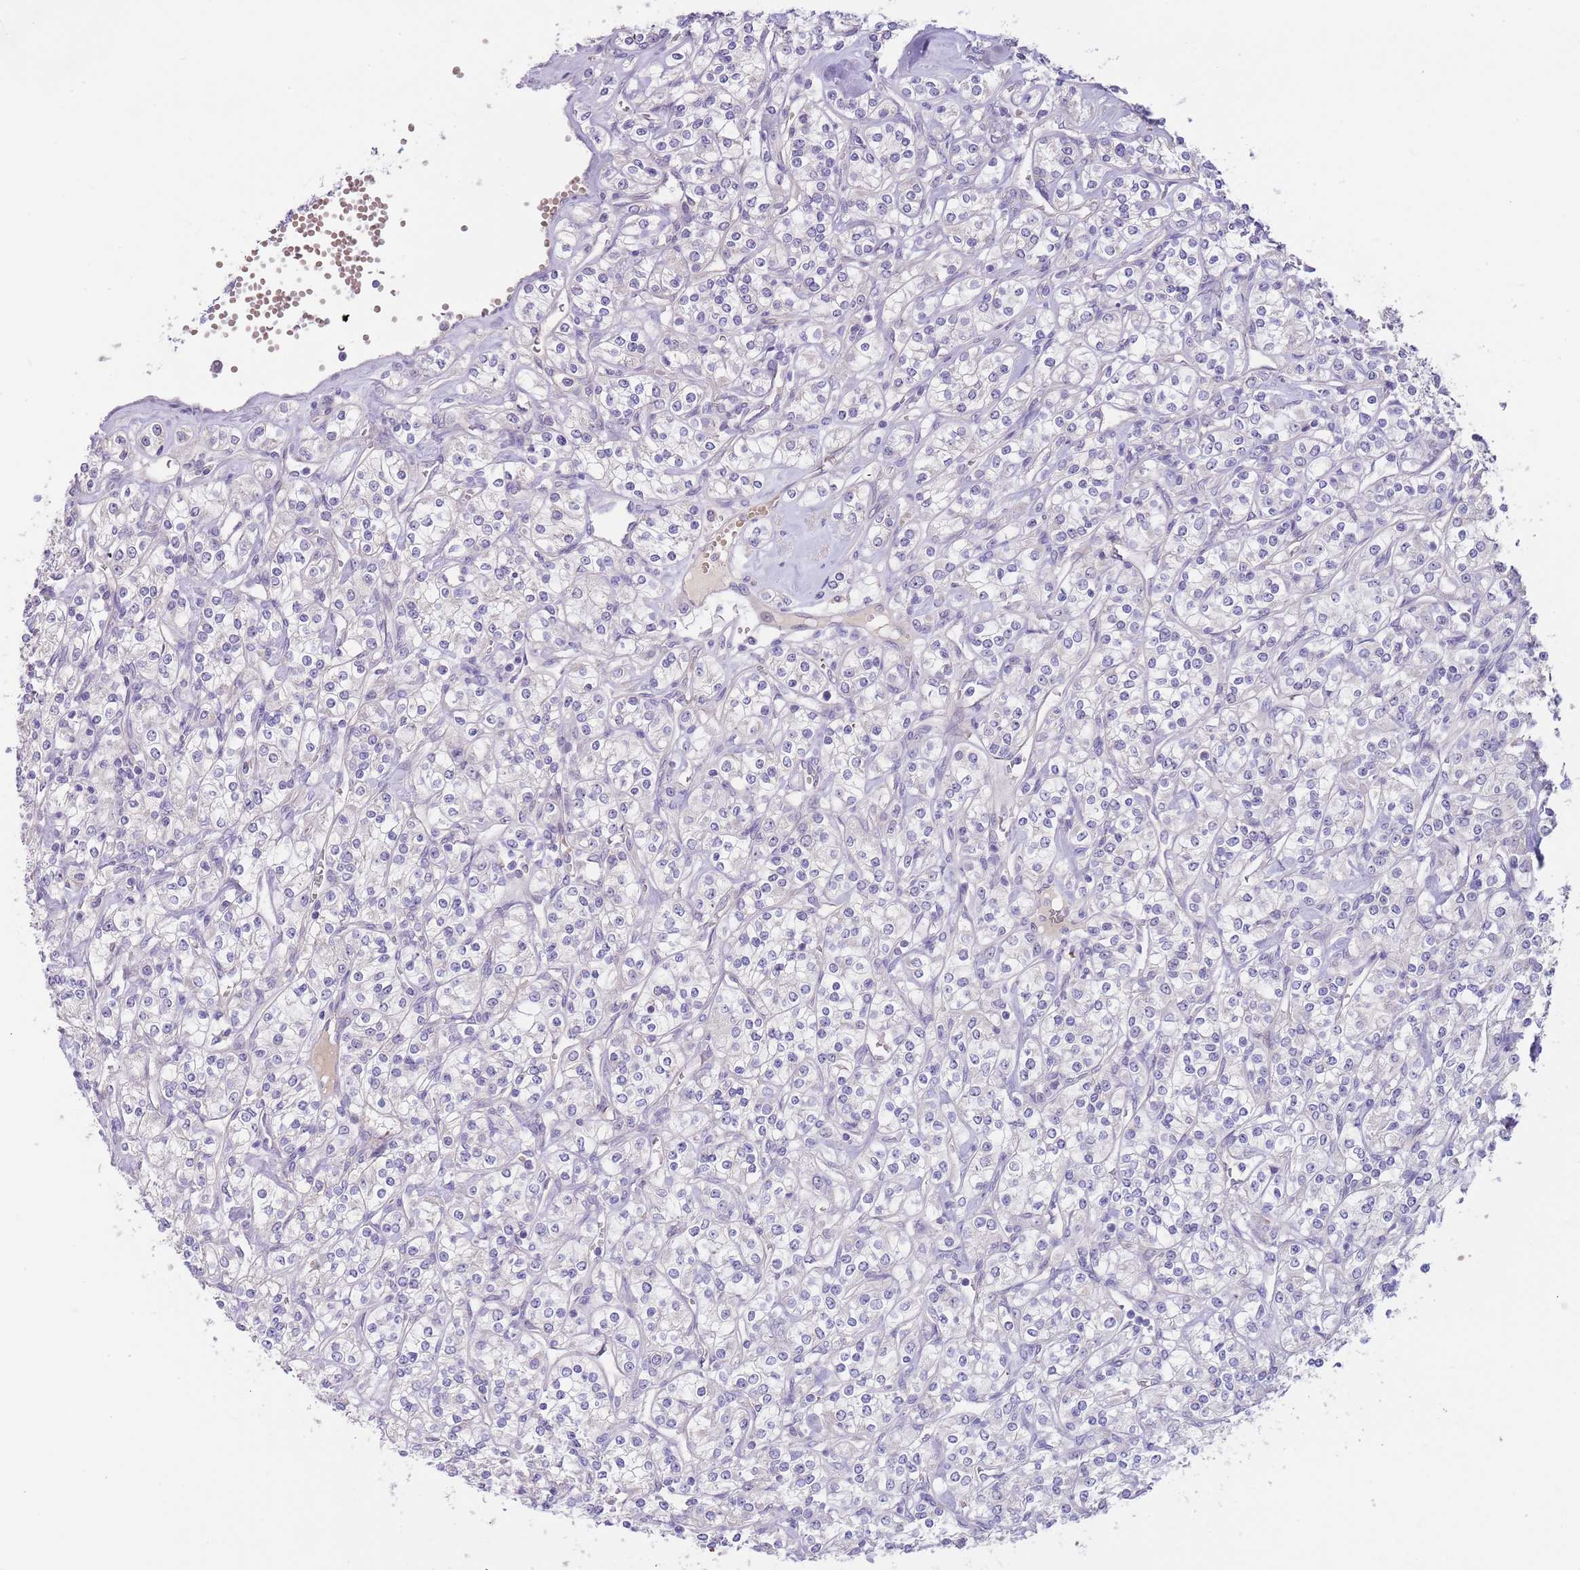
{"staining": {"intensity": "negative", "quantity": "none", "location": "none"}, "tissue": "renal cancer", "cell_type": "Tumor cells", "image_type": "cancer", "snomed": [{"axis": "morphology", "description": "Adenocarcinoma, NOS"}, {"axis": "topography", "description": "Kidney"}], "caption": "High power microscopy image of an immunohistochemistry (IHC) photomicrograph of renal adenocarcinoma, revealing no significant expression in tumor cells. (DAB immunohistochemistry (IHC), high magnification).", "gene": "AP1S2", "patient": {"sex": "male", "age": 77}}